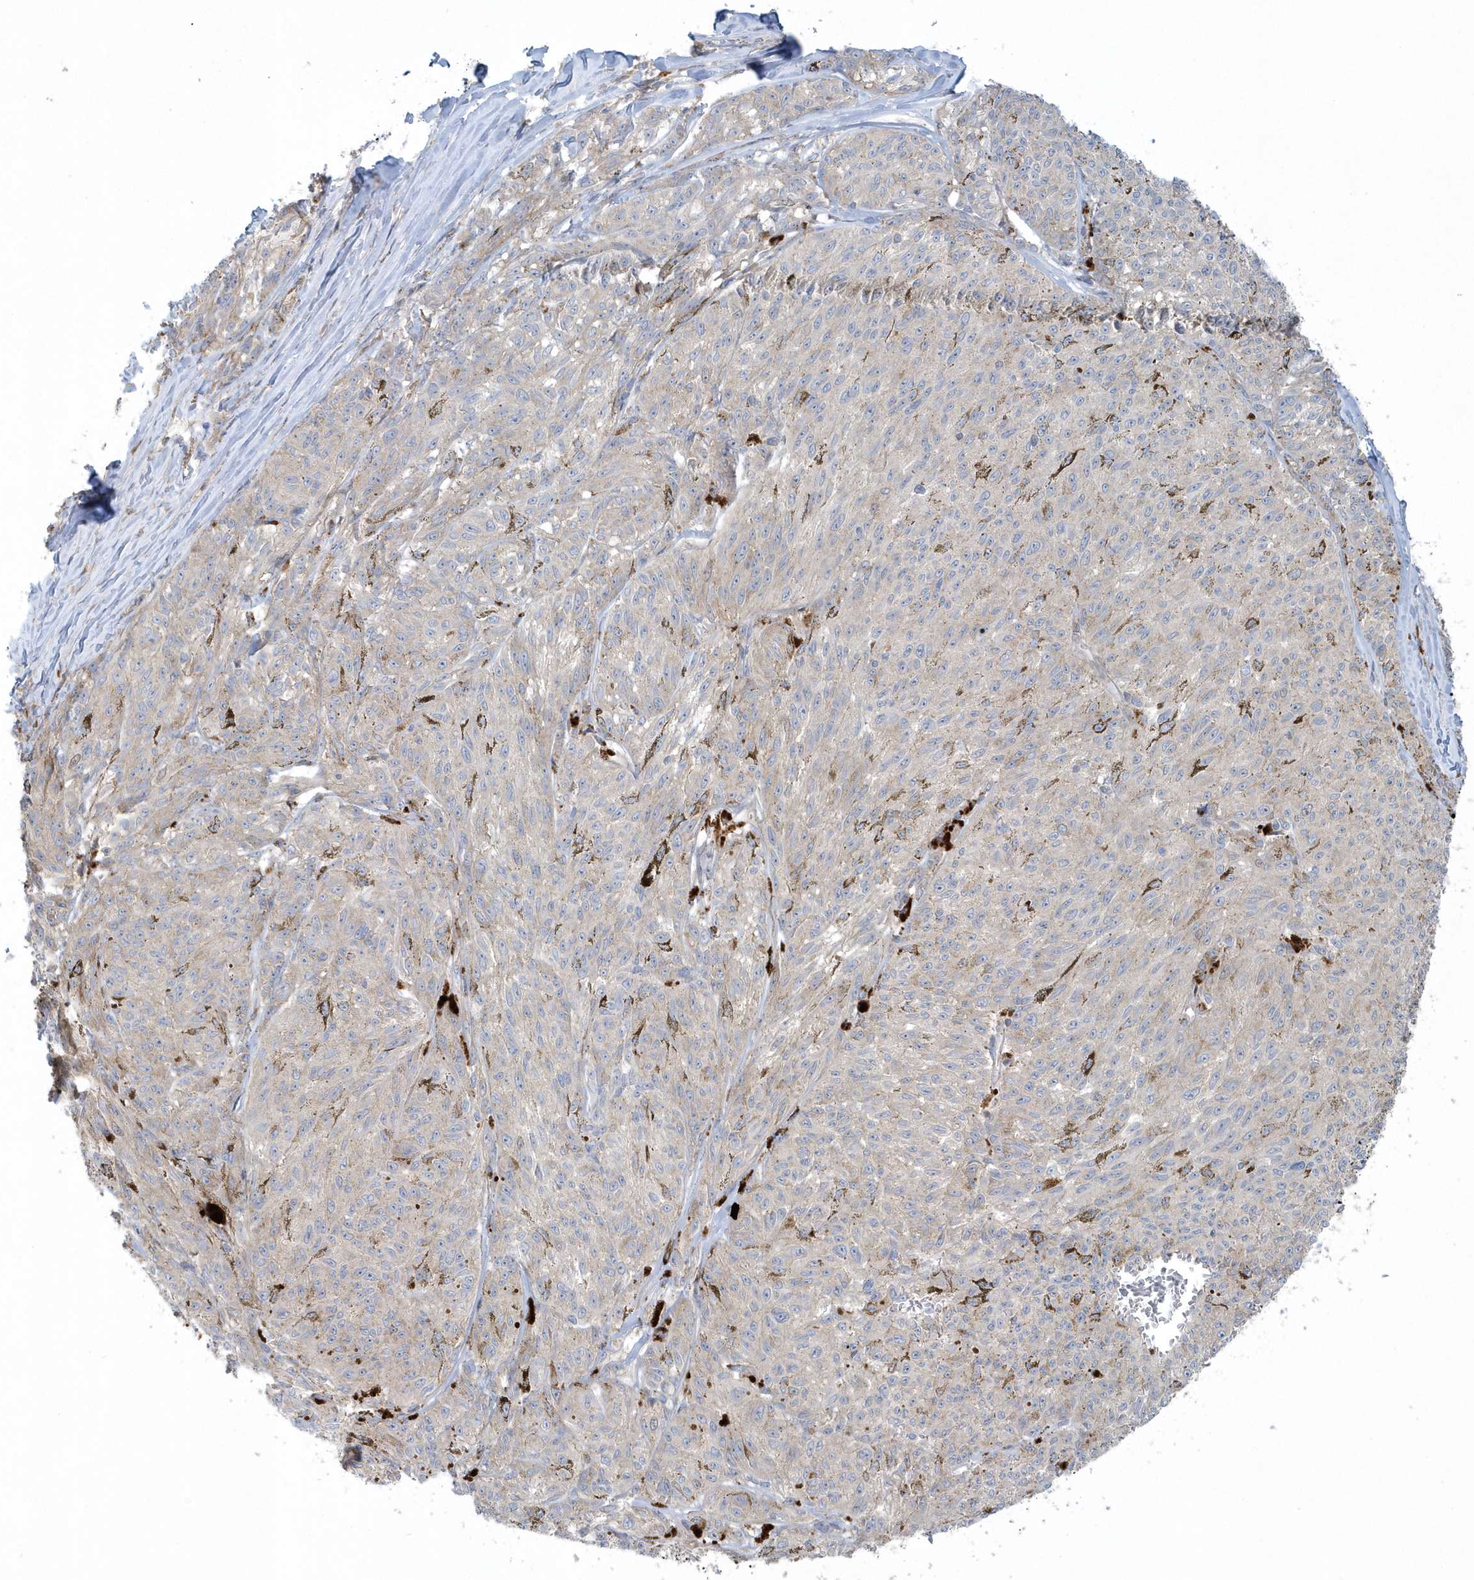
{"staining": {"intensity": "negative", "quantity": "none", "location": "none"}, "tissue": "melanoma", "cell_type": "Tumor cells", "image_type": "cancer", "snomed": [{"axis": "morphology", "description": "Malignant melanoma, NOS"}, {"axis": "topography", "description": "Skin"}], "caption": "IHC histopathology image of neoplastic tissue: human malignant melanoma stained with DAB reveals no significant protein positivity in tumor cells.", "gene": "CNOT10", "patient": {"sex": "female", "age": 72}}